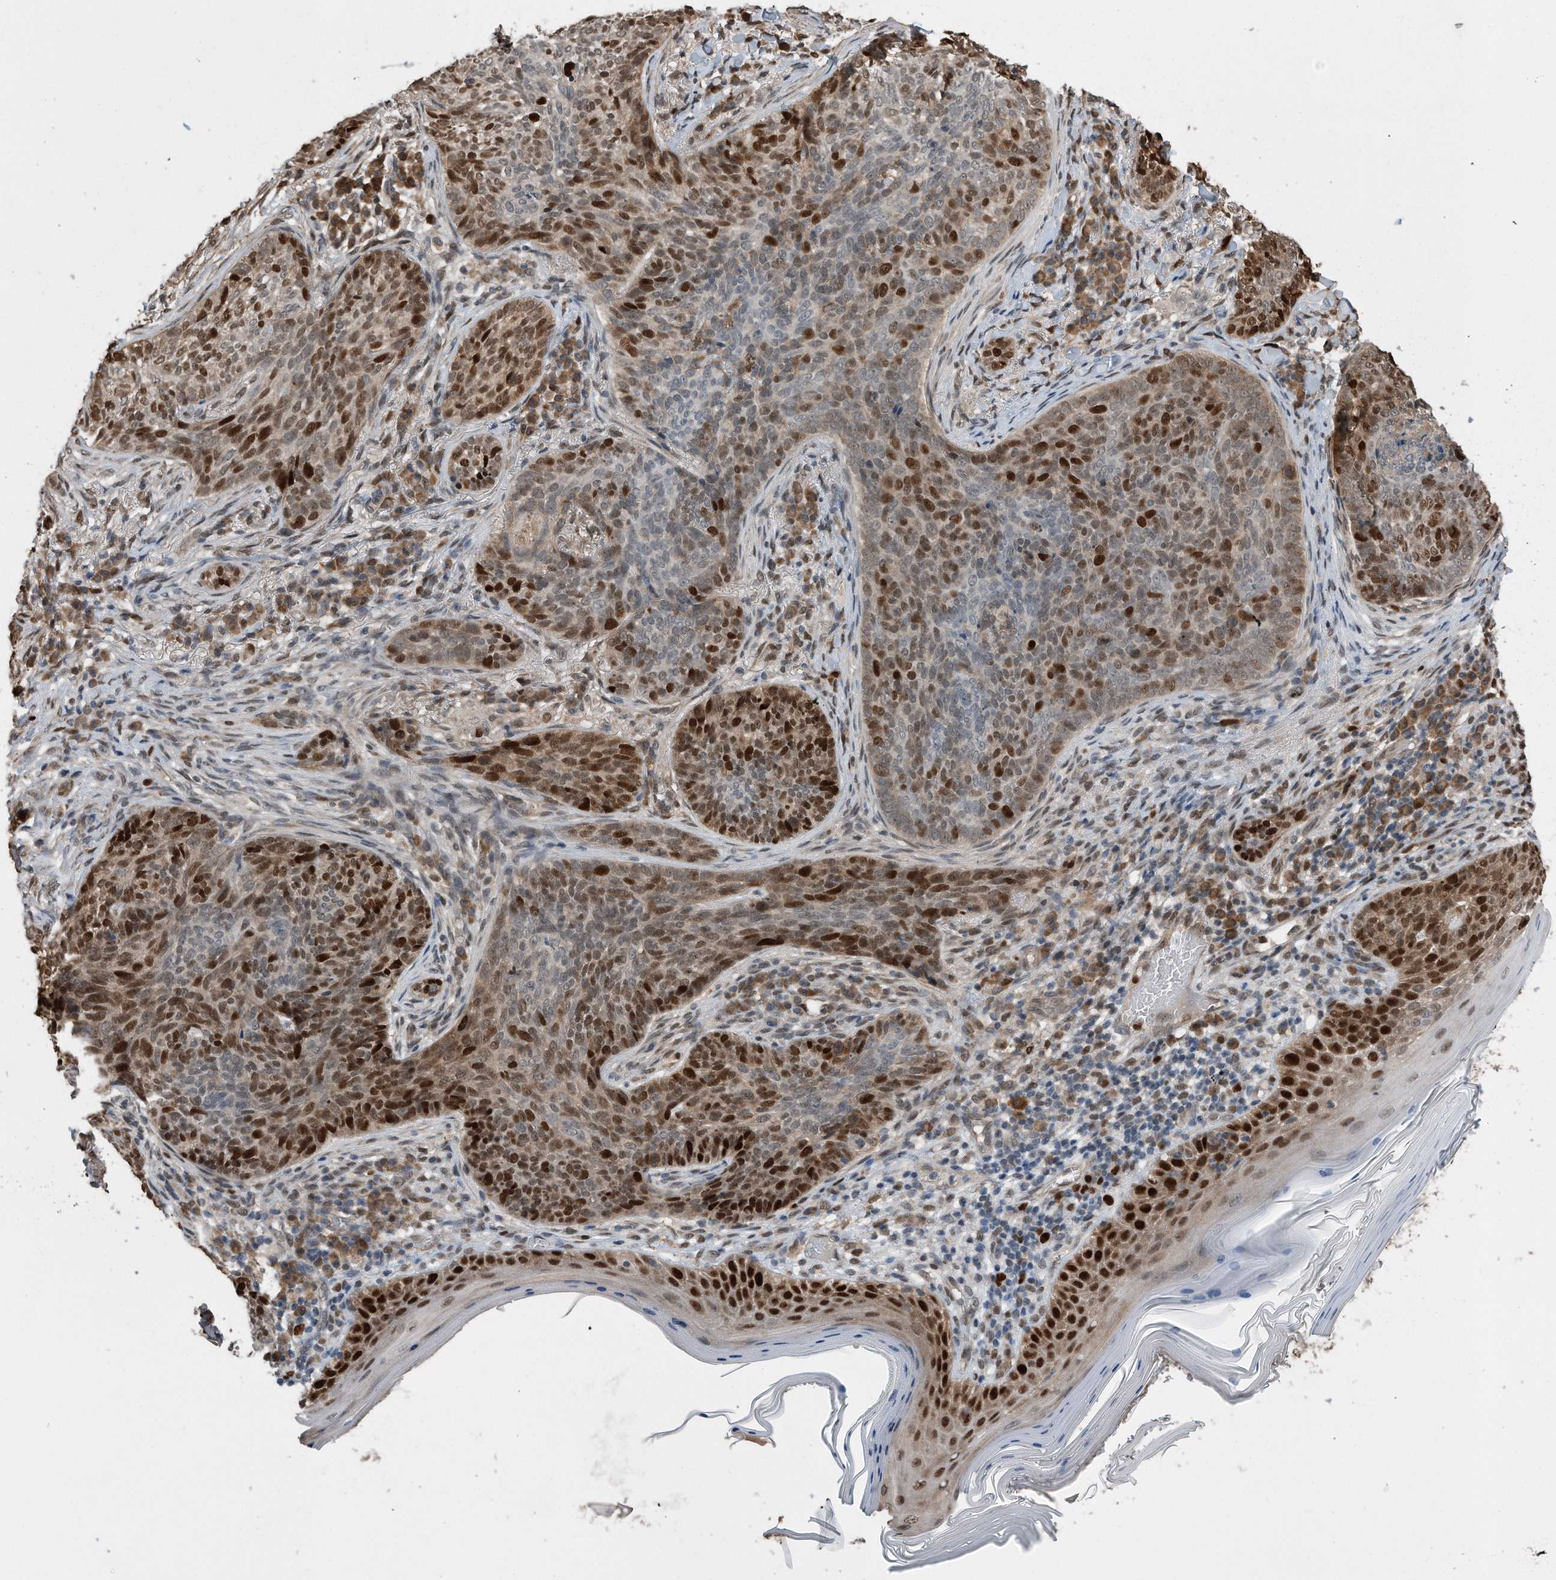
{"staining": {"intensity": "strong", "quantity": "25%-75%", "location": "nuclear"}, "tissue": "skin cancer", "cell_type": "Tumor cells", "image_type": "cancer", "snomed": [{"axis": "morphology", "description": "Basal cell carcinoma"}, {"axis": "topography", "description": "Skin"}], "caption": "Strong nuclear protein expression is present in about 25%-75% of tumor cells in skin basal cell carcinoma.", "gene": "PCNA", "patient": {"sex": "male", "age": 85}}